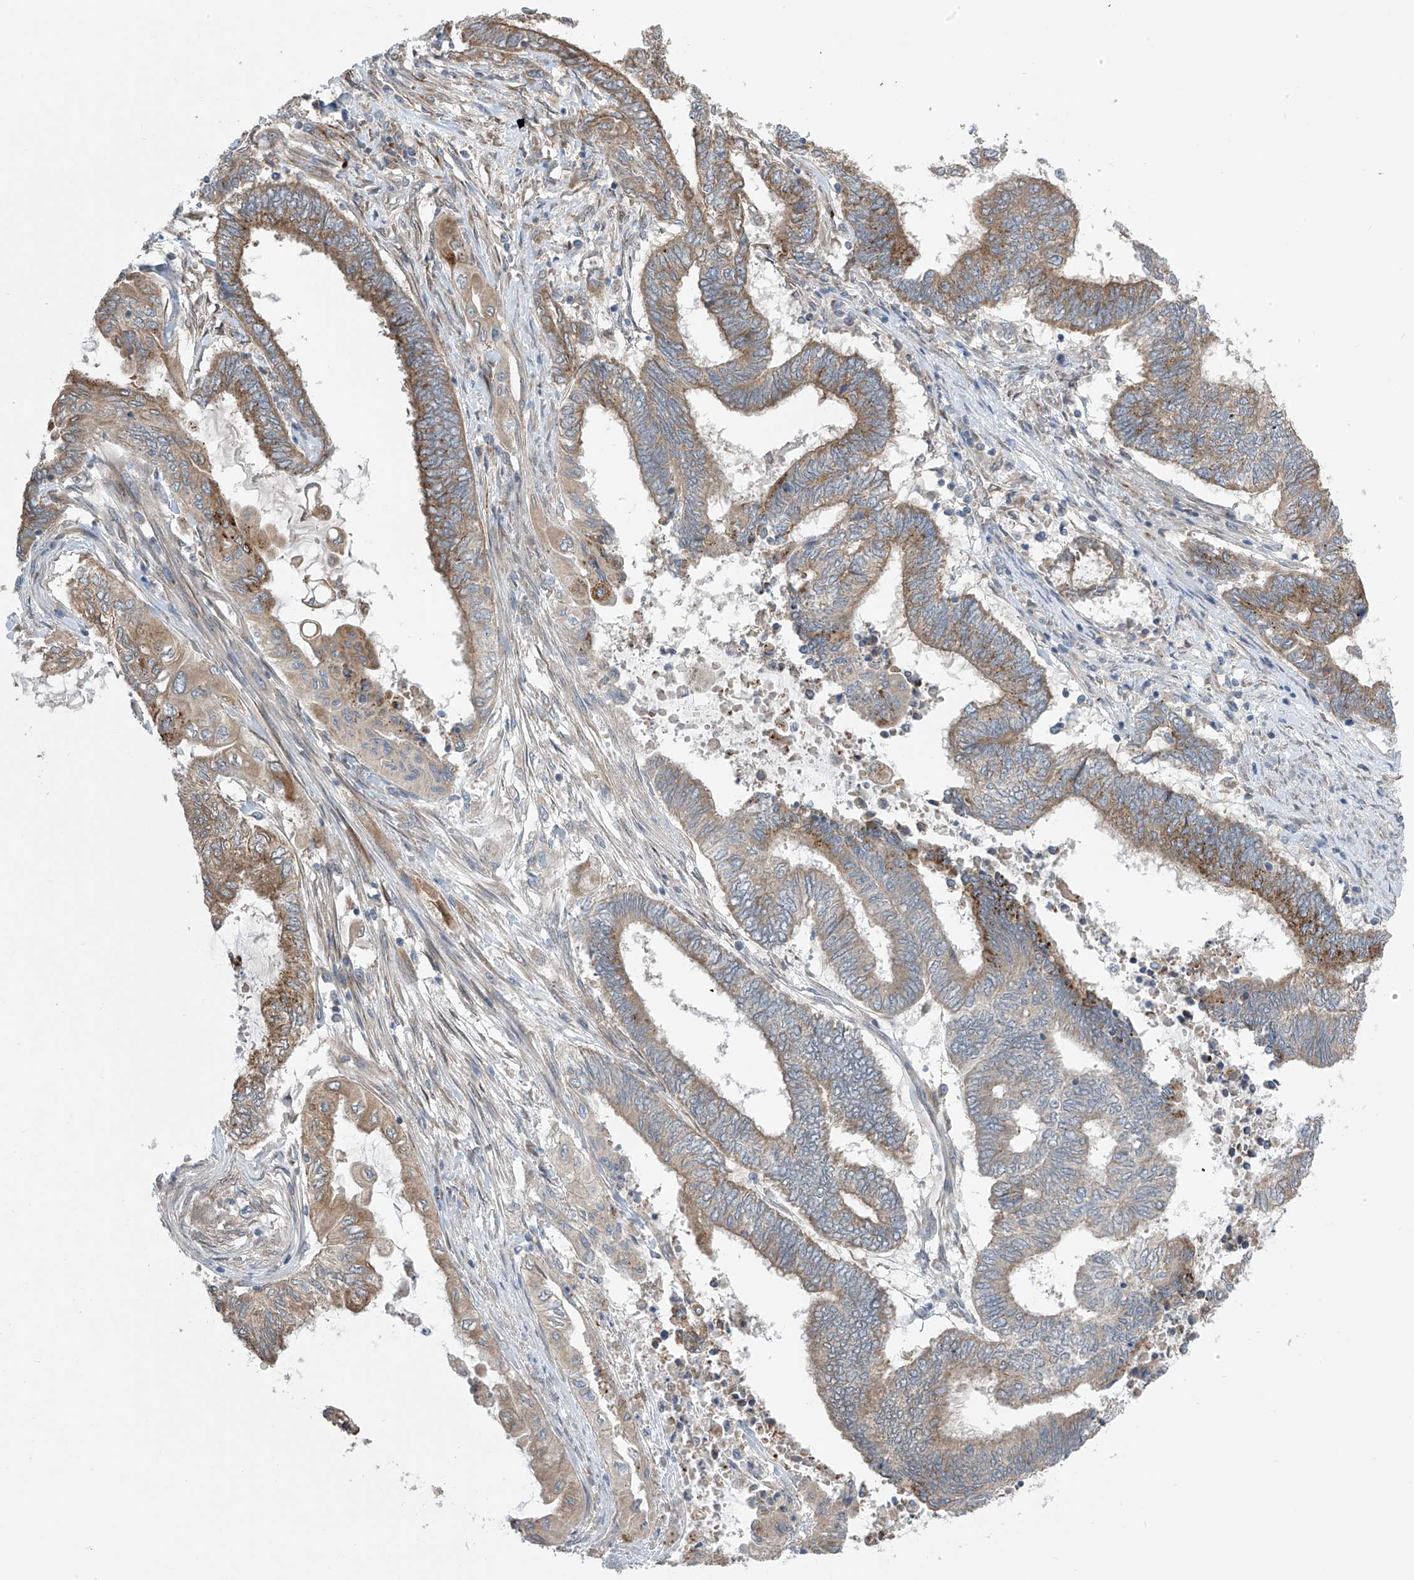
{"staining": {"intensity": "moderate", "quantity": ">75%", "location": "cytoplasmic/membranous"}, "tissue": "endometrial cancer", "cell_type": "Tumor cells", "image_type": "cancer", "snomed": [{"axis": "morphology", "description": "Adenocarcinoma, NOS"}, {"axis": "topography", "description": "Uterus"}, {"axis": "topography", "description": "Endometrium"}], "caption": "Tumor cells display medium levels of moderate cytoplasmic/membranous staining in approximately >75% of cells in human endometrial cancer. Using DAB (3,3'-diaminobenzidine) (brown) and hematoxylin (blue) stains, captured at high magnification using brightfield microscopy.", "gene": "PNPT1", "patient": {"sex": "female", "age": 70}}